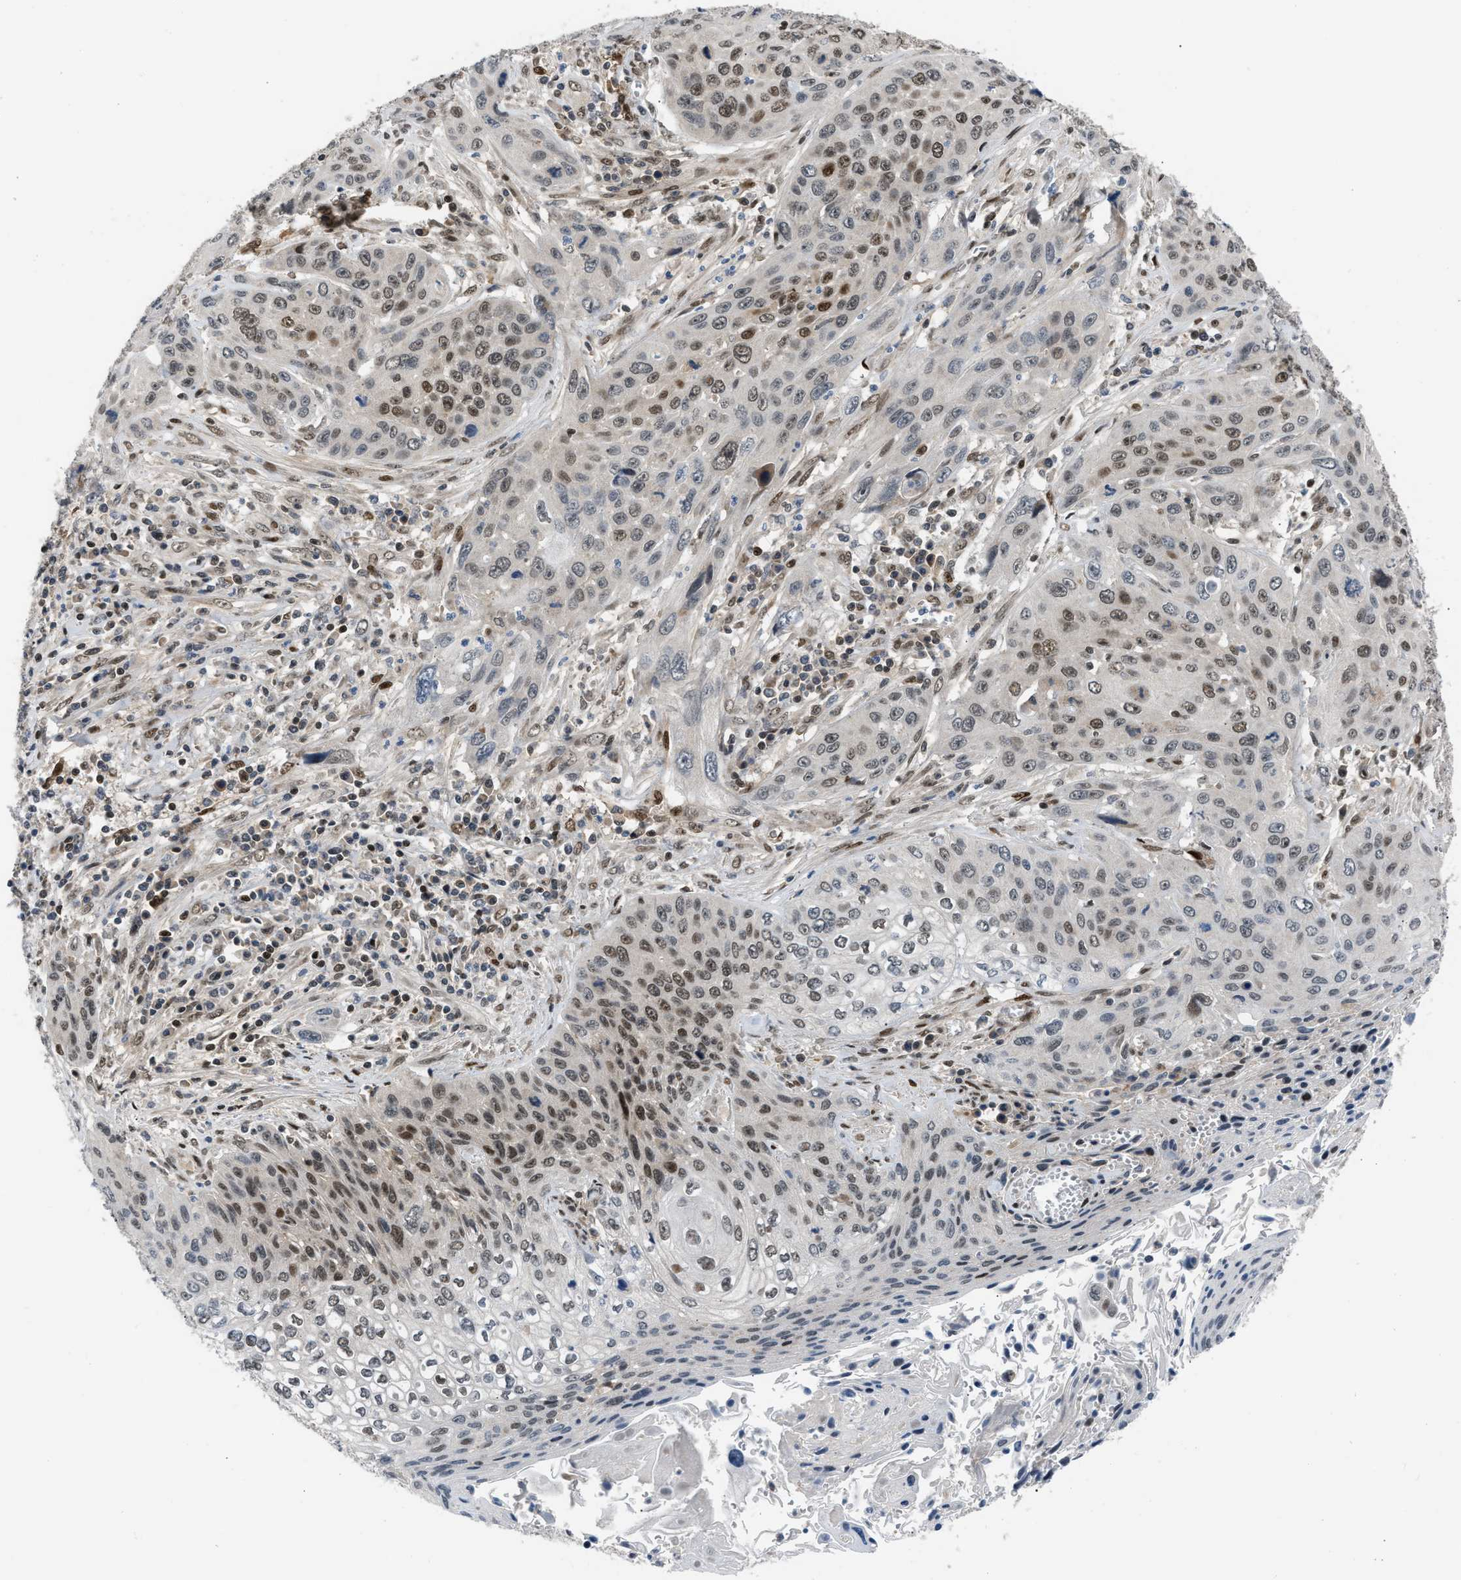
{"staining": {"intensity": "moderate", "quantity": "25%-75%", "location": "nuclear"}, "tissue": "cervical cancer", "cell_type": "Tumor cells", "image_type": "cancer", "snomed": [{"axis": "morphology", "description": "Squamous cell carcinoma, NOS"}, {"axis": "topography", "description": "Cervix"}], "caption": "Protein expression by IHC reveals moderate nuclear staining in about 25%-75% of tumor cells in cervical cancer.", "gene": "SSBP2", "patient": {"sex": "female", "age": 32}}